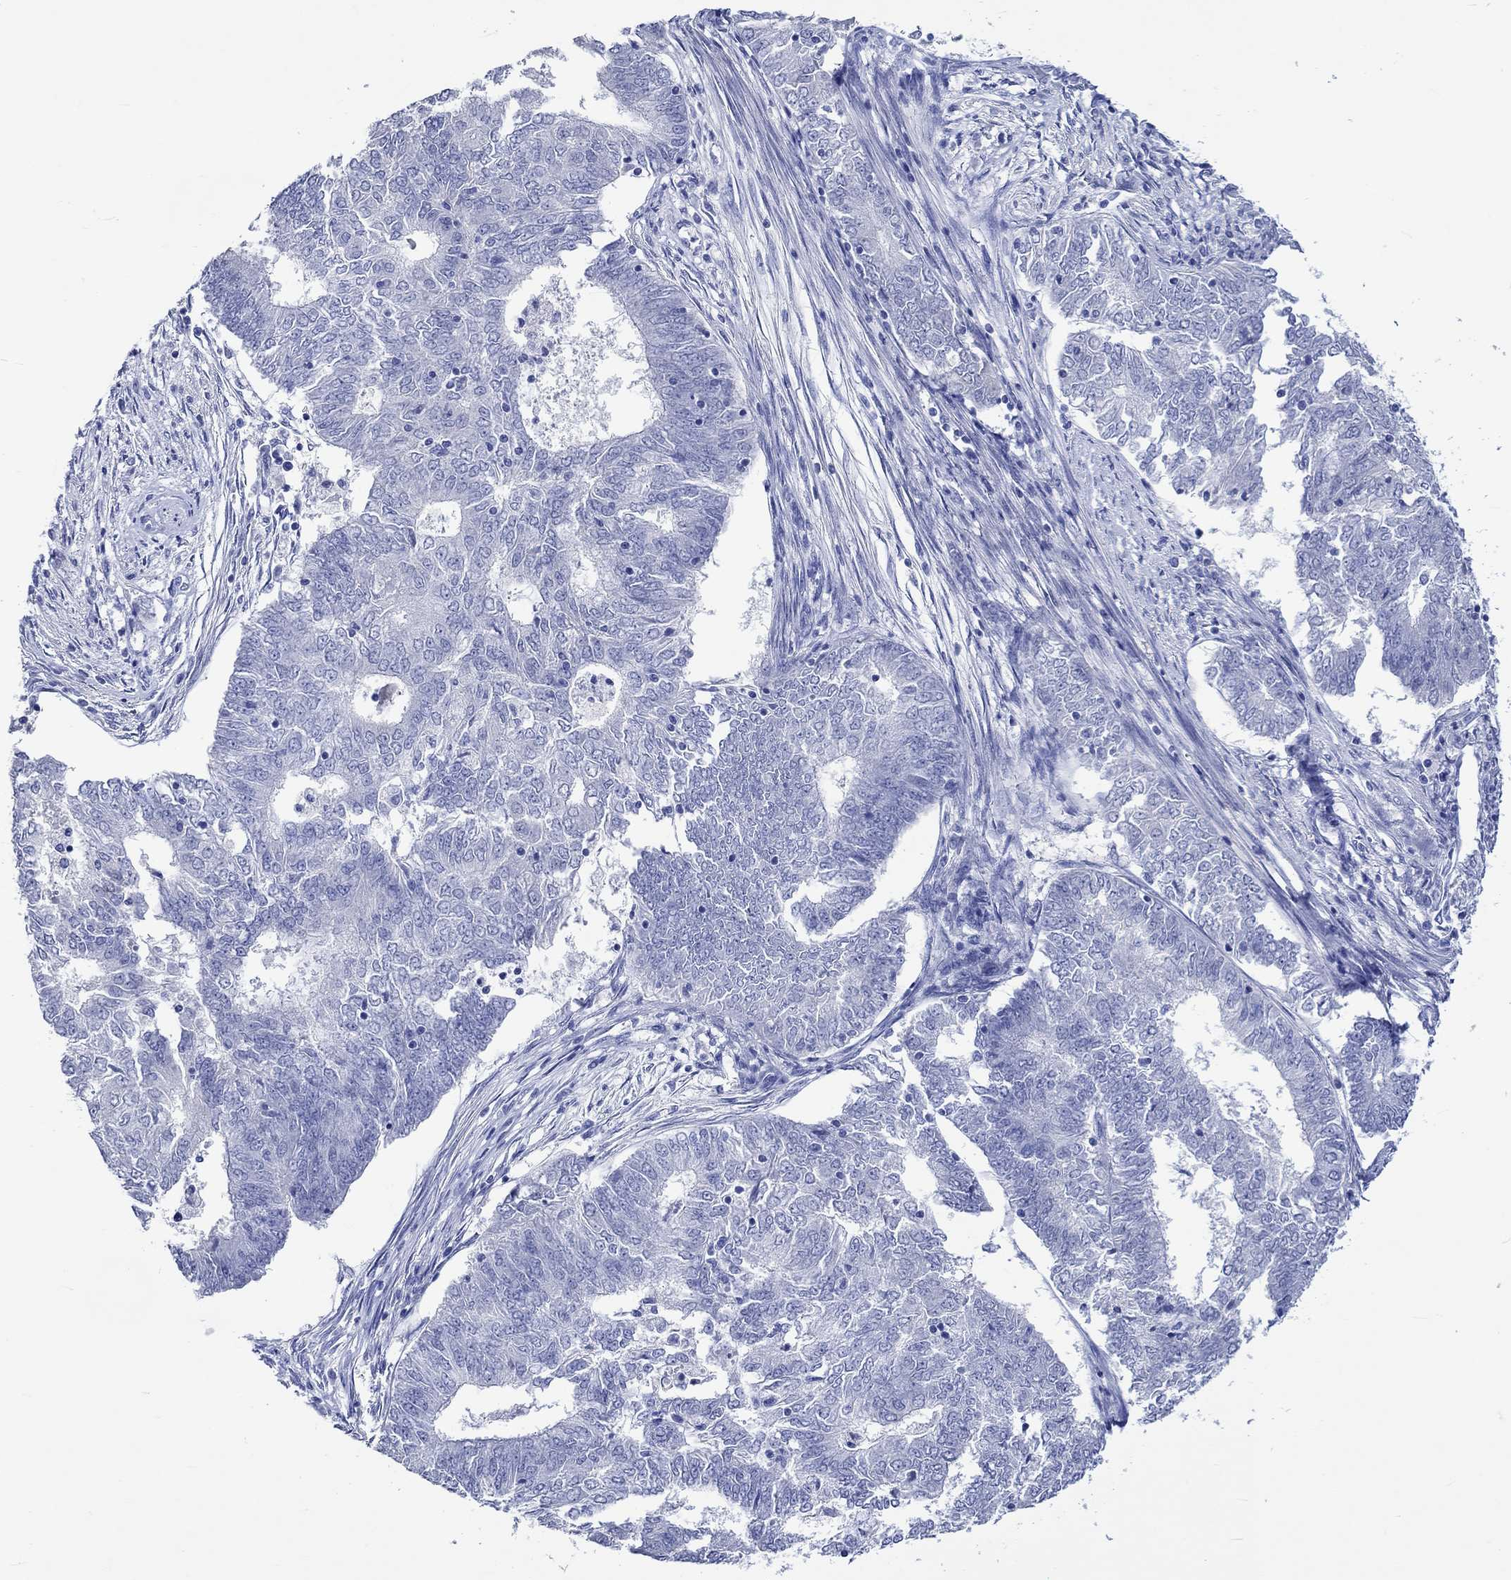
{"staining": {"intensity": "negative", "quantity": "none", "location": "none"}, "tissue": "endometrial cancer", "cell_type": "Tumor cells", "image_type": "cancer", "snomed": [{"axis": "morphology", "description": "Adenocarcinoma, NOS"}, {"axis": "topography", "description": "Endometrium"}], "caption": "Human adenocarcinoma (endometrial) stained for a protein using IHC demonstrates no expression in tumor cells.", "gene": "KLHL35", "patient": {"sex": "female", "age": 62}}